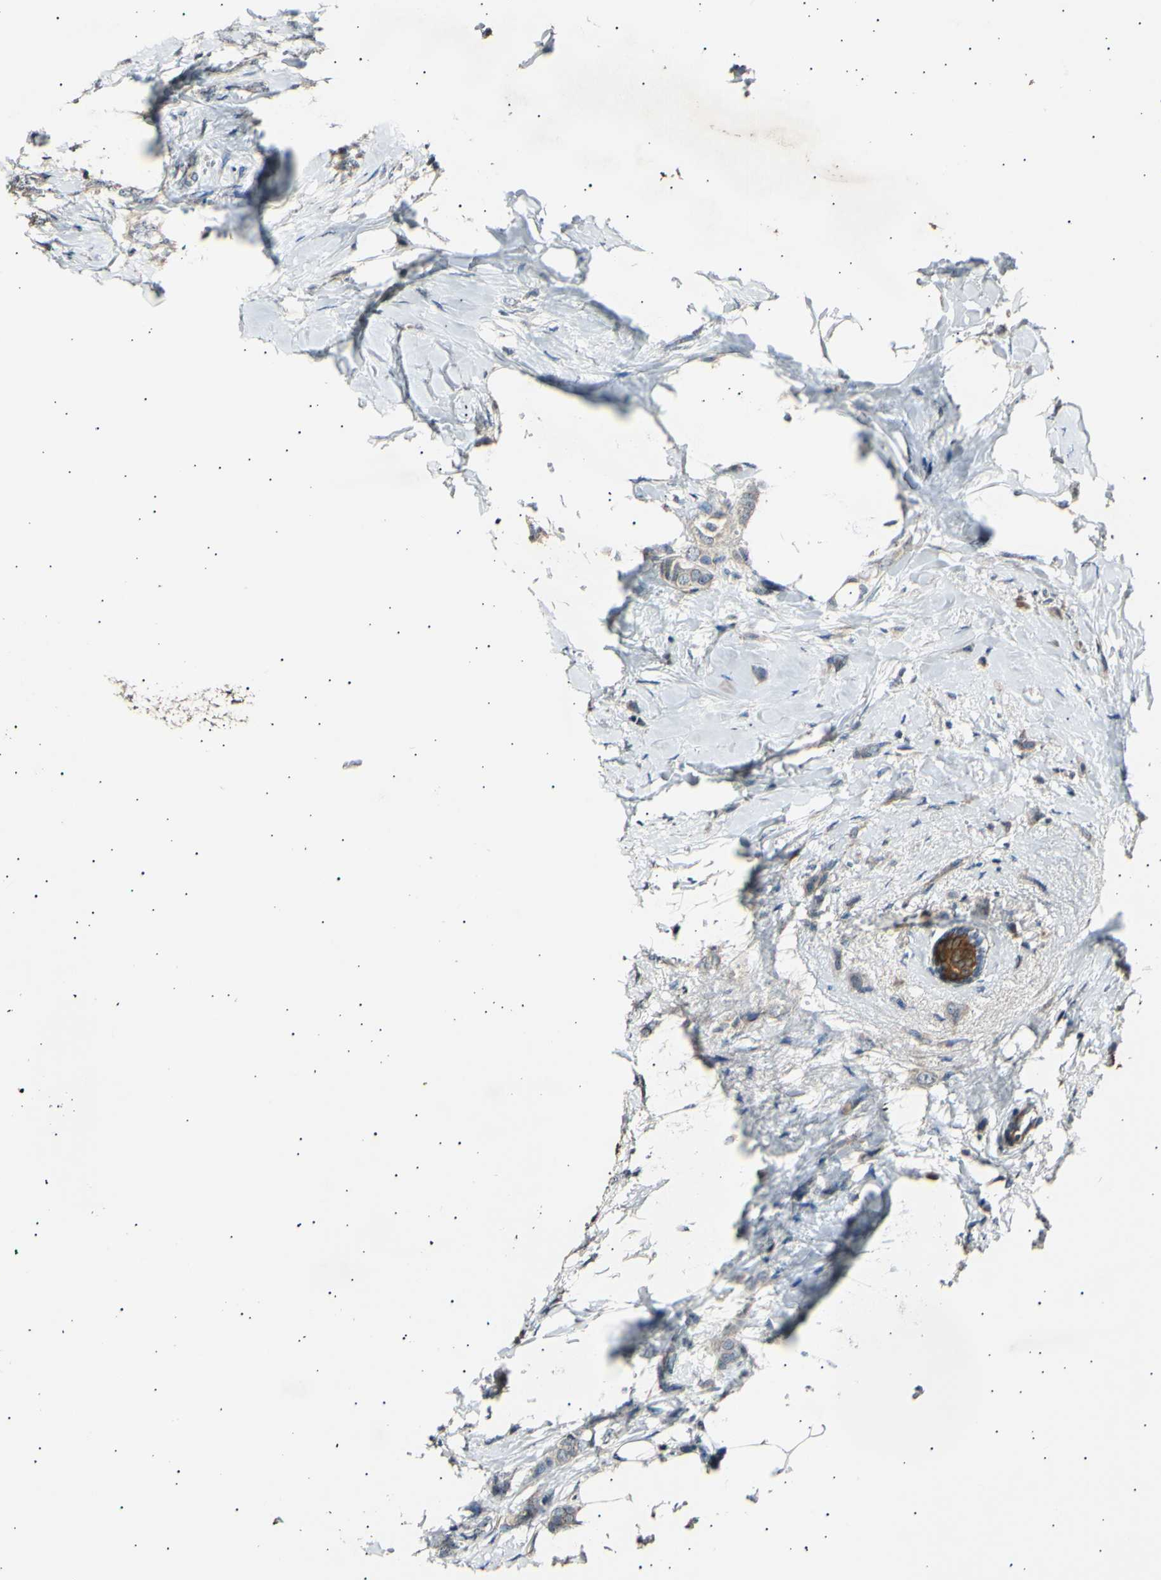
{"staining": {"intensity": "moderate", "quantity": ">75%", "location": "cytoplasmic/membranous"}, "tissue": "breast cancer", "cell_type": "Tumor cells", "image_type": "cancer", "snomed": [{"axis": "morphology", "description": "Lobular carcinoma, in situ"}, {"axis": "morphology", "description": "Lobular carcinoma"}, {"axis": "topography", "description": "Breast"}], "caption": "A histopathology image of breast lobular carcinoma stained for a protein shows moderate cytoplasmic/membranous brown staining in tumor cells.", "gene": "ITGA6", "patient": {"sex": "female", "age": 41}}